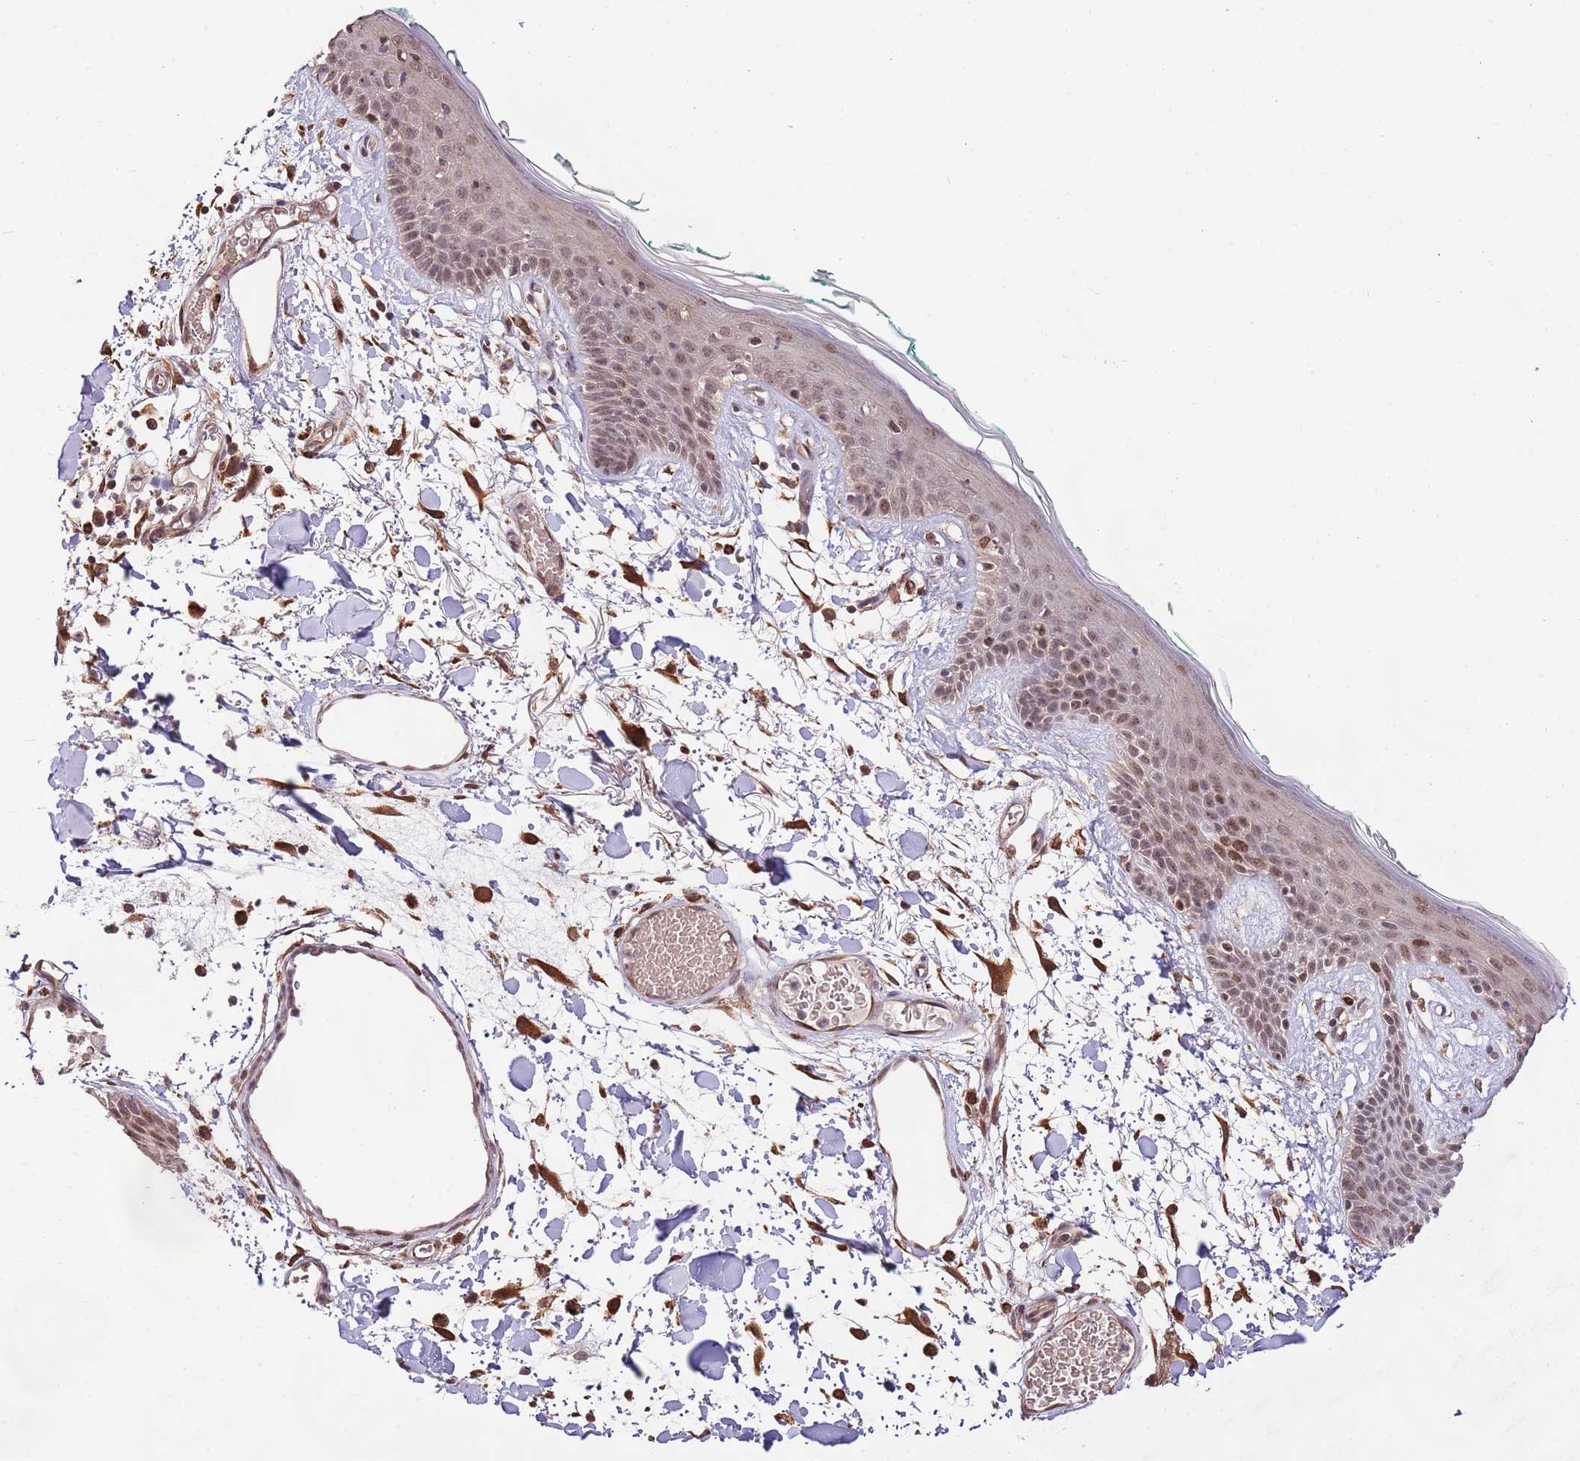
{"staining": {"intensity": "strong", "quantity": ">75%", "location": "cytoplasmic/membranous,nuclear"}, "tissue": "skin", "cell_type": "Fibroblasts", "image_type": "normal", "snomed": [{"axis": "morphology", "description": "Normal tissue, NOS"}, {"axis": "topography", "description": "Skin"}], "caption": "An immunohistochemistry (IHC) histopathology image of unremarkable tissue is shown. Protein staining in brown highlights strong cytoplasmic/membranous,nuclear positivity in skin within fibroblasts. (DAB (3,3'-diaminobenzidine) = brown stain, brightfield microscopy at high magnification).", "gene": "RIF1", "patient": {"sex": "male", "age": 79}}